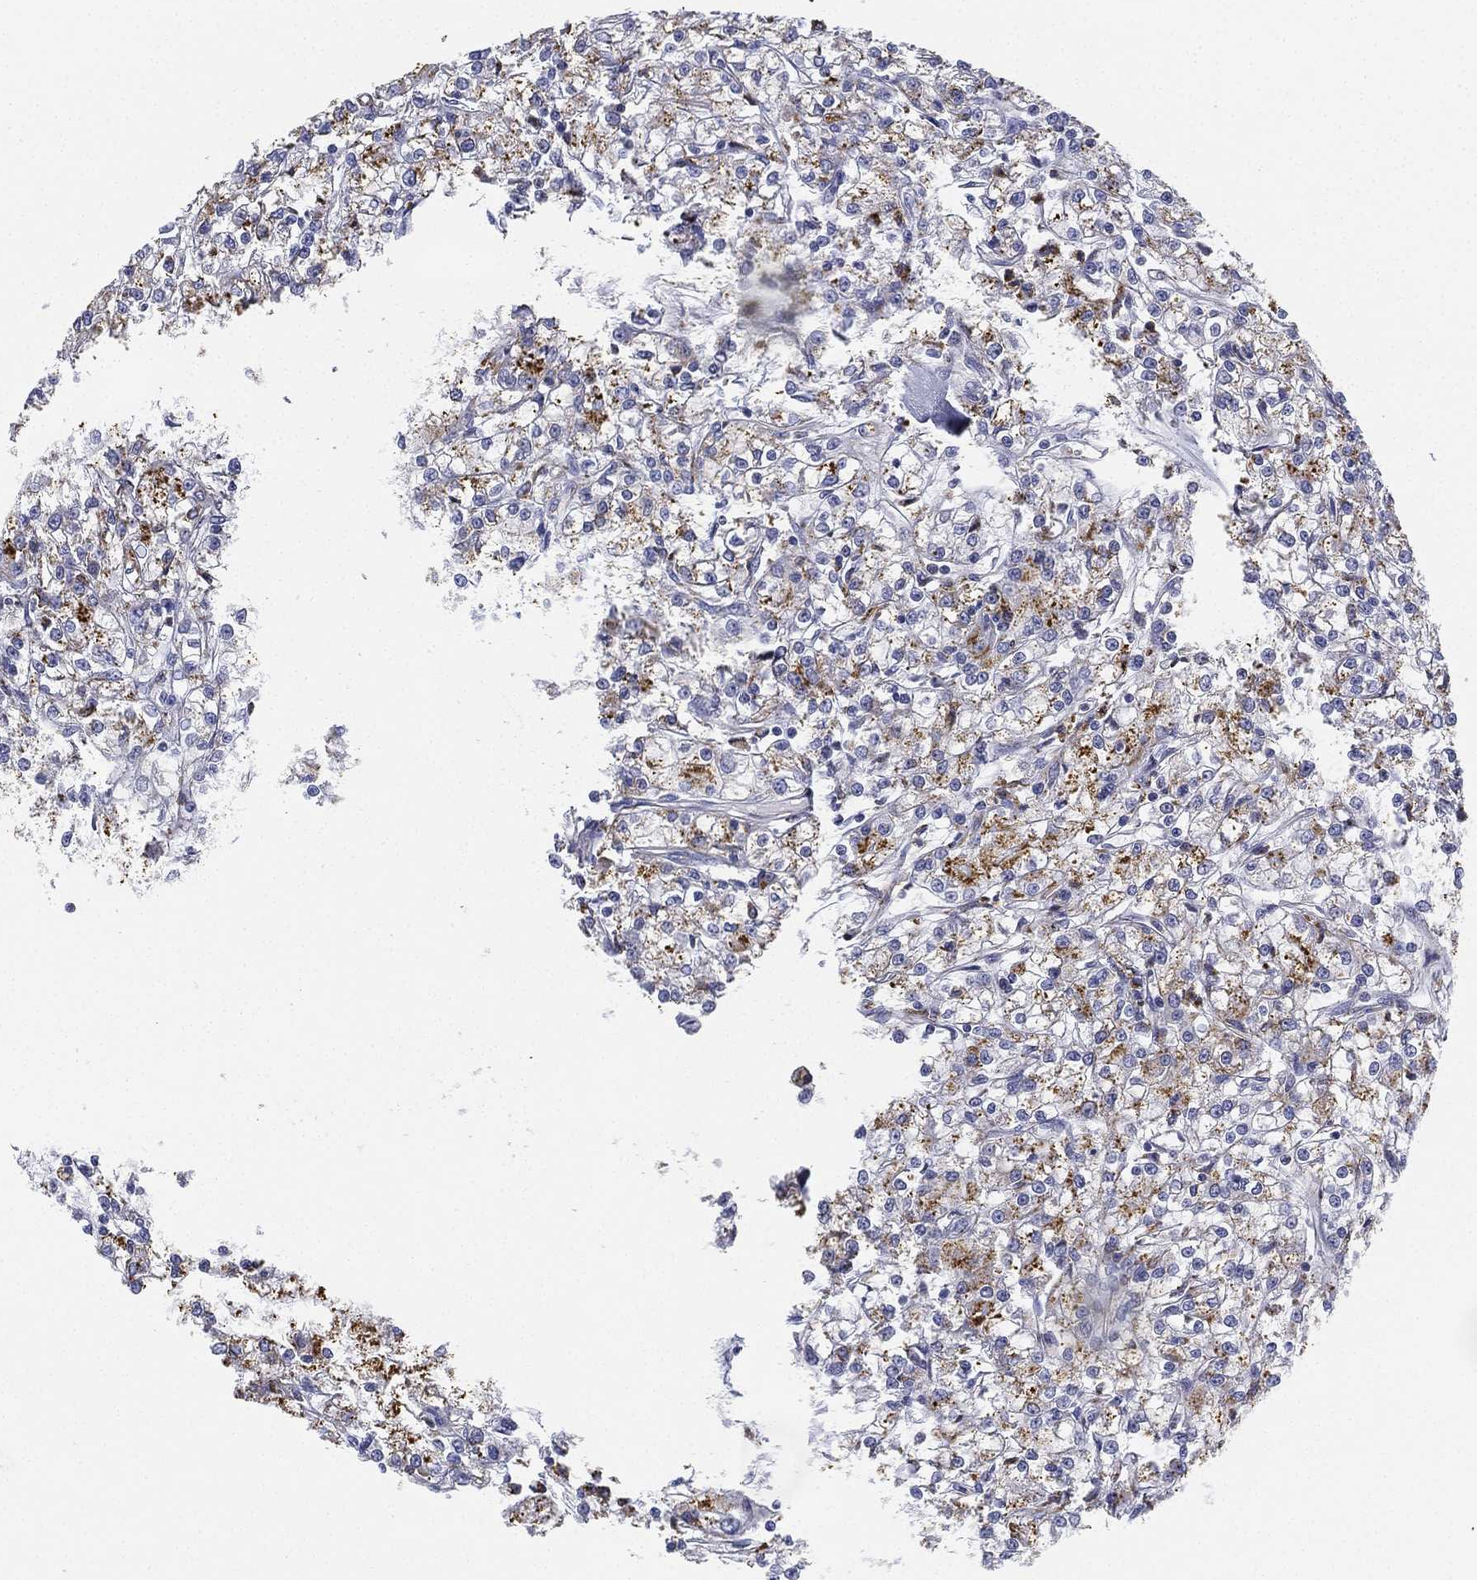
{"staining": {"intensity": "moderate", "quantity": "25%-75%", "location": "cytoplasmic/membranous"}, "tissue": "renal cancer", "cell_type": "Tumor cells", "image_type": "cancer", "snomed": [{"axis": "morphology", "description": "Adenocarcinoma, NOS"}, {"axis": "topography", "description": "Kidney"}], "caption": "Approximately 25%-75% of tumor cells in renal cancer (adenocarcinoma) reveal moderate cytoplasmic/membranous protein staining as visualized by brown immunohistochemical staining.", "gene": "NPC2", "patient": {"sex": "female", "age": 59}}